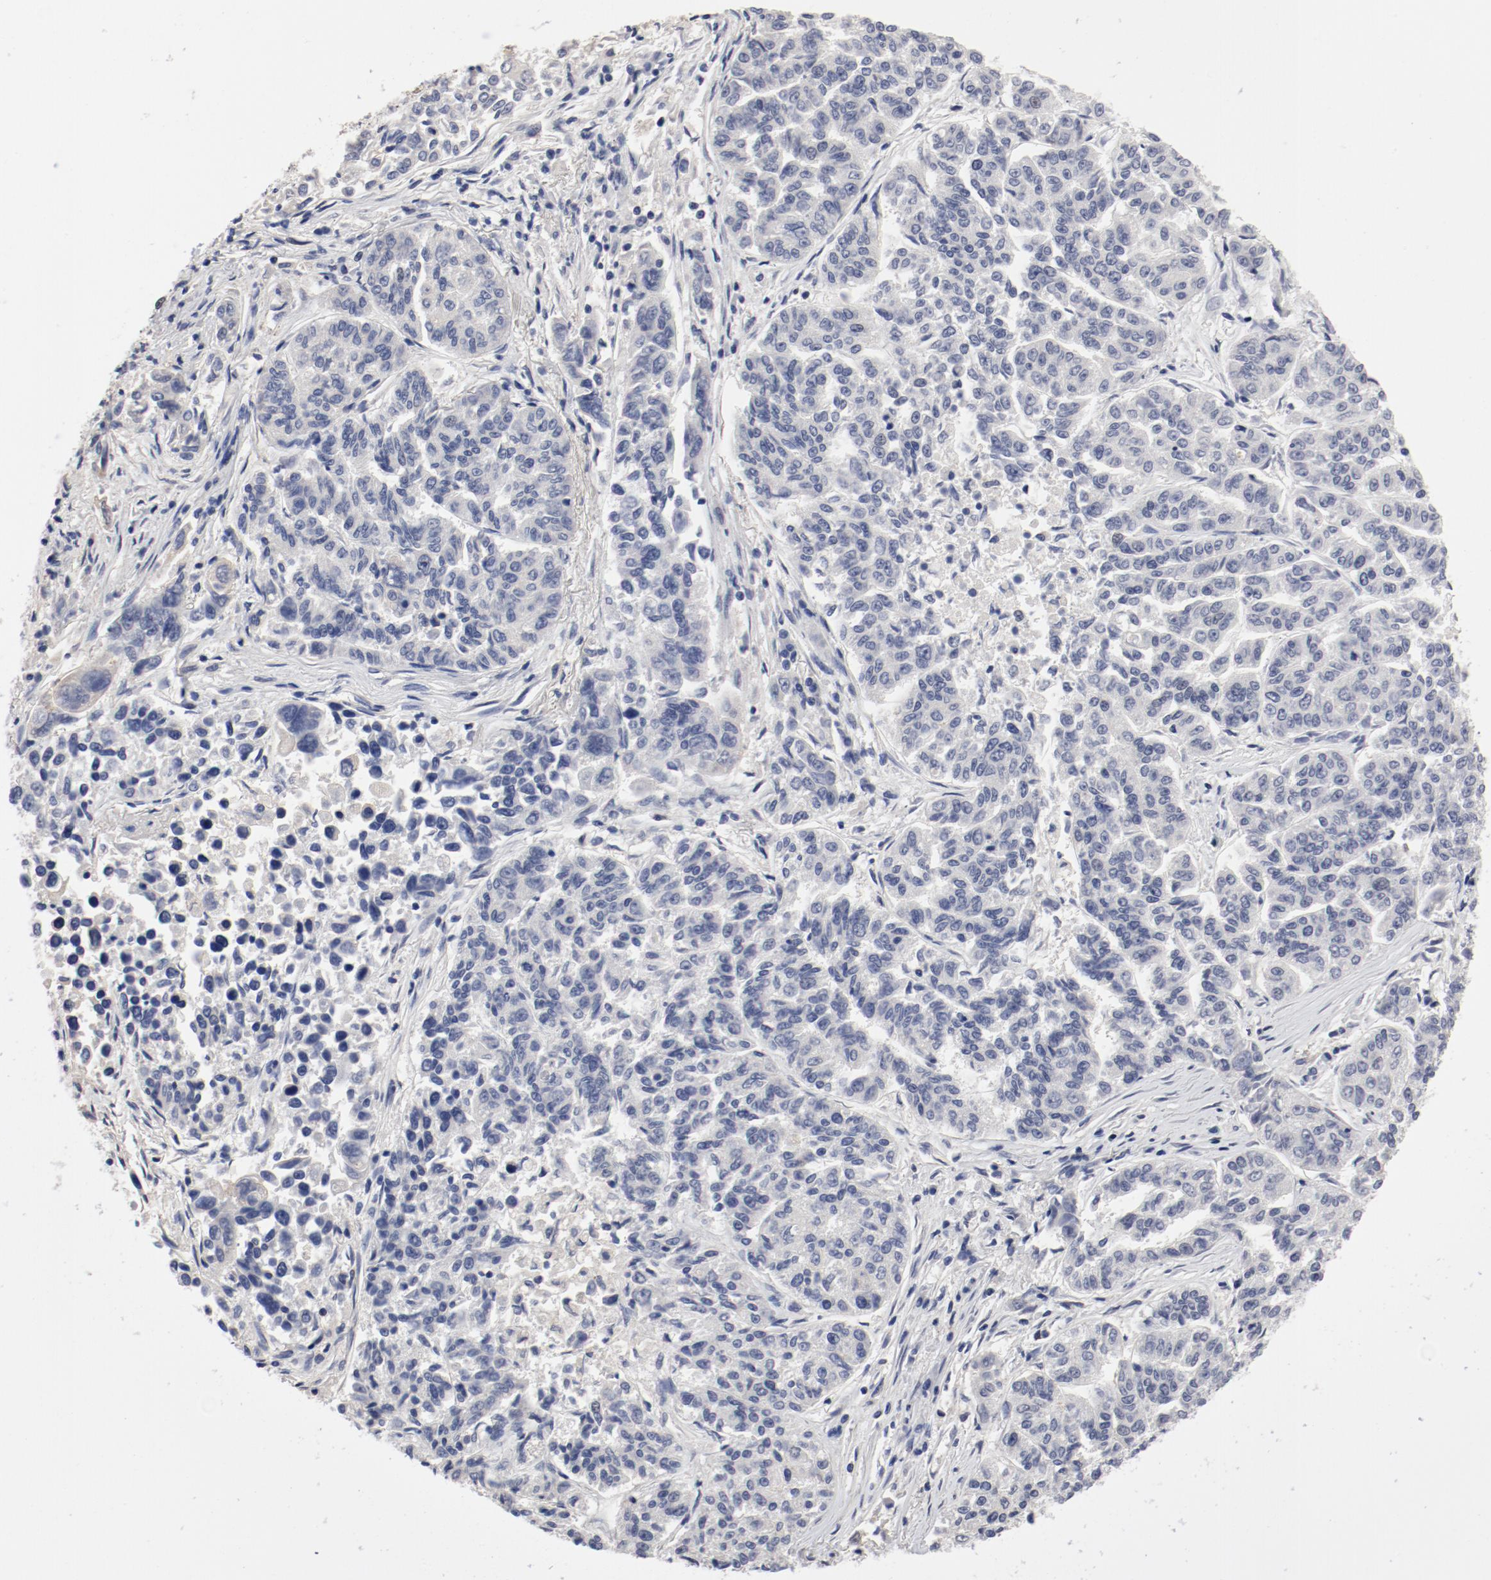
{"staining": {"intensity": "negative", "quantity": "none", "location": "none"}, "tissue": "lung cancer", "cell_type": "Tumor cells", "image_type": "cancer", "snomed": [{"axis": "morphology", "description": "Adenocarcinoma, NOS"}, {"axis": "topography", "description": "Lung"}], "caption": "Immunohistochemistry (IHC) histopathology image of human lung cancer stained for a protein (brown), which exhibits no positivity in tumor cells.", "gene": "ANKLE2", "patient": {"sex": "male", "age": 84}}